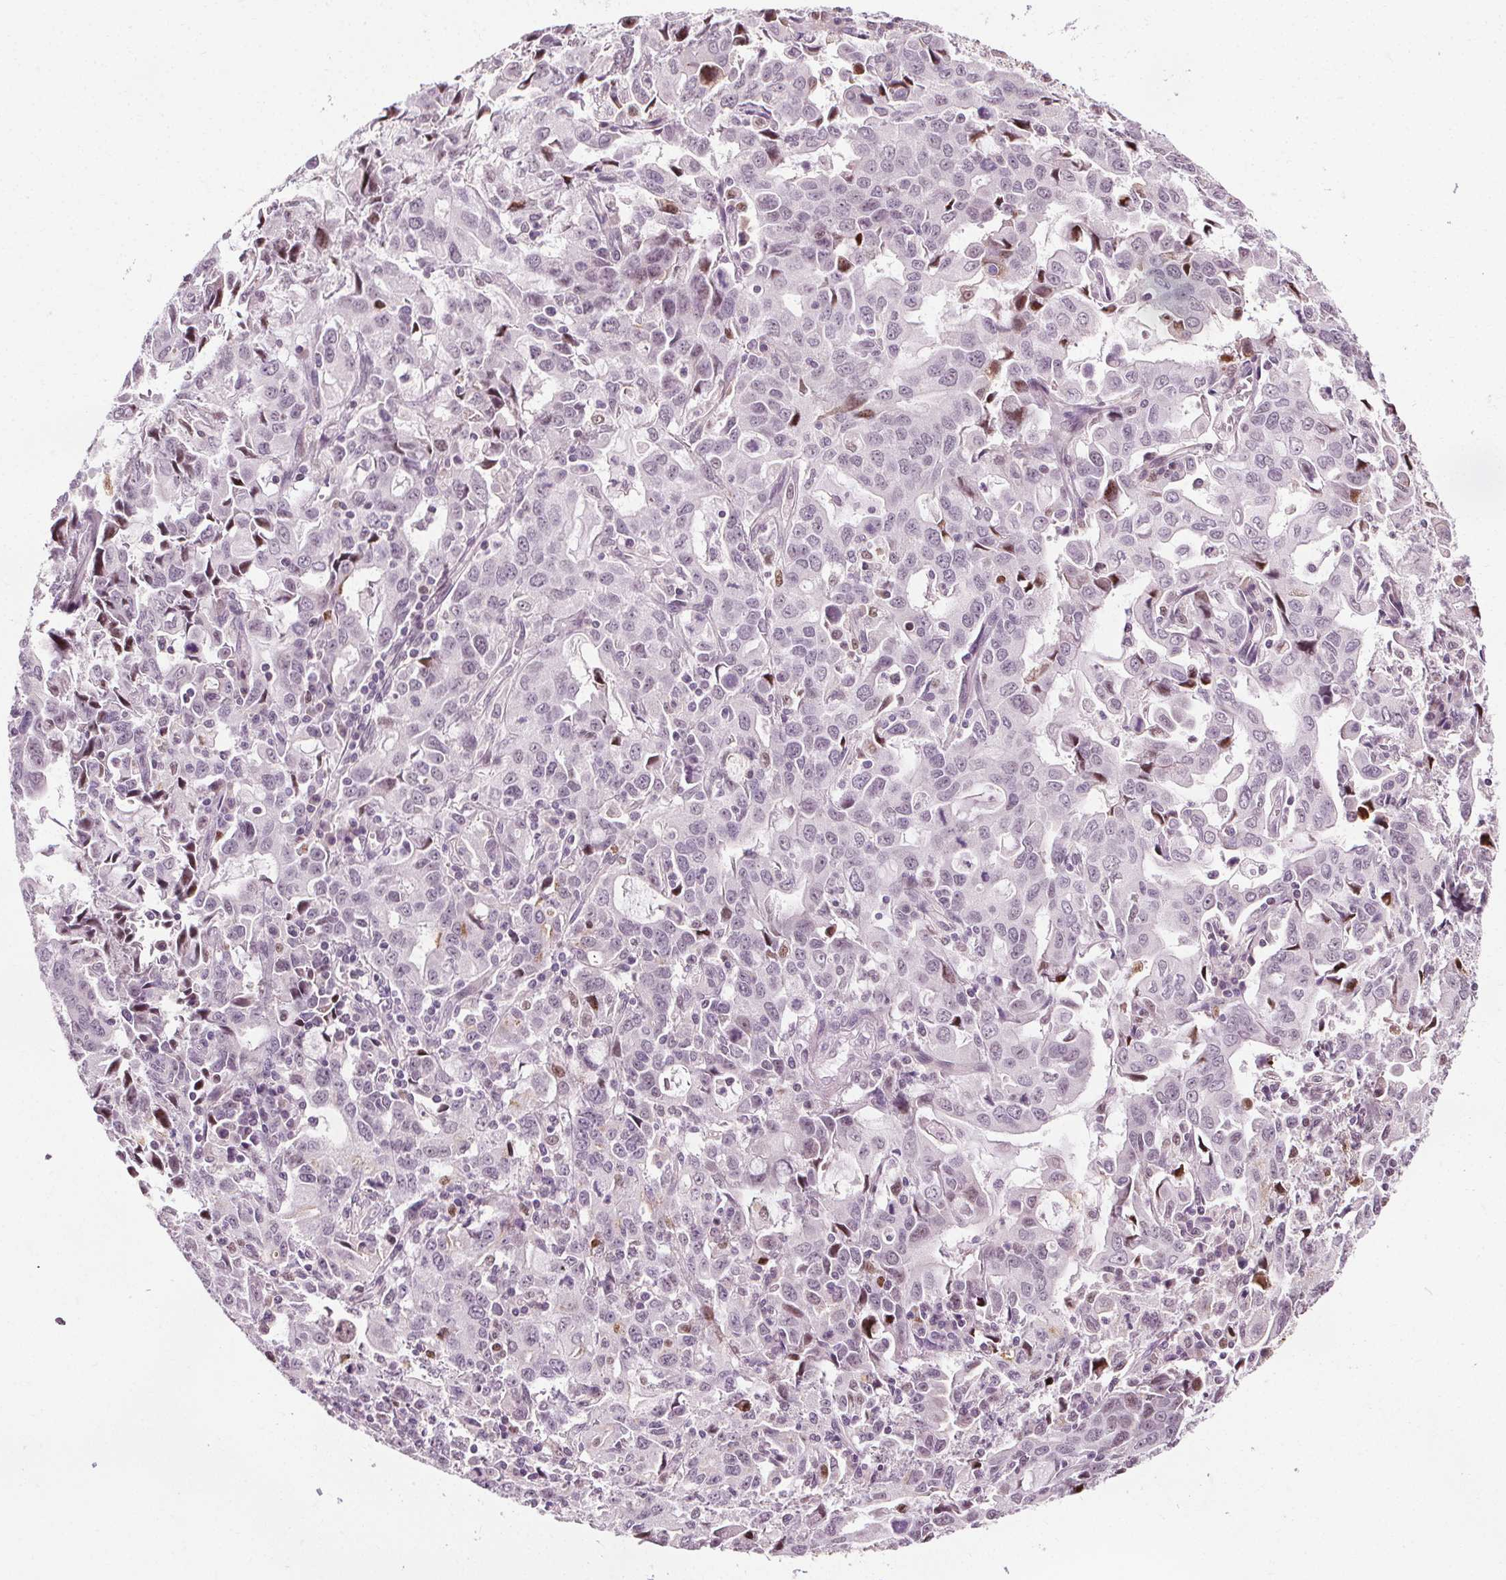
{"staining": {"intensity": "negative", "quantity": "none", "location": "none"}, "tissue": "stomach cancer", "cell_type": "Tumor cells", "image_type": "cancer", "snomed": [{"axis": "morphology", "description": "Adenocarcinoma, NOS"}, {"axis": "topography", "description": "Stomach, upper"}], "caption": "IHC histopathology image of neoplastic tissue: human stomach cancer (adenocarcinoma) stained with DAB (3,3'-diaminobenzidine) reveals no significant protein expression in tumor cells.", "gene": "CEBPA", "patient": {"sex": "male", "age": 85}}